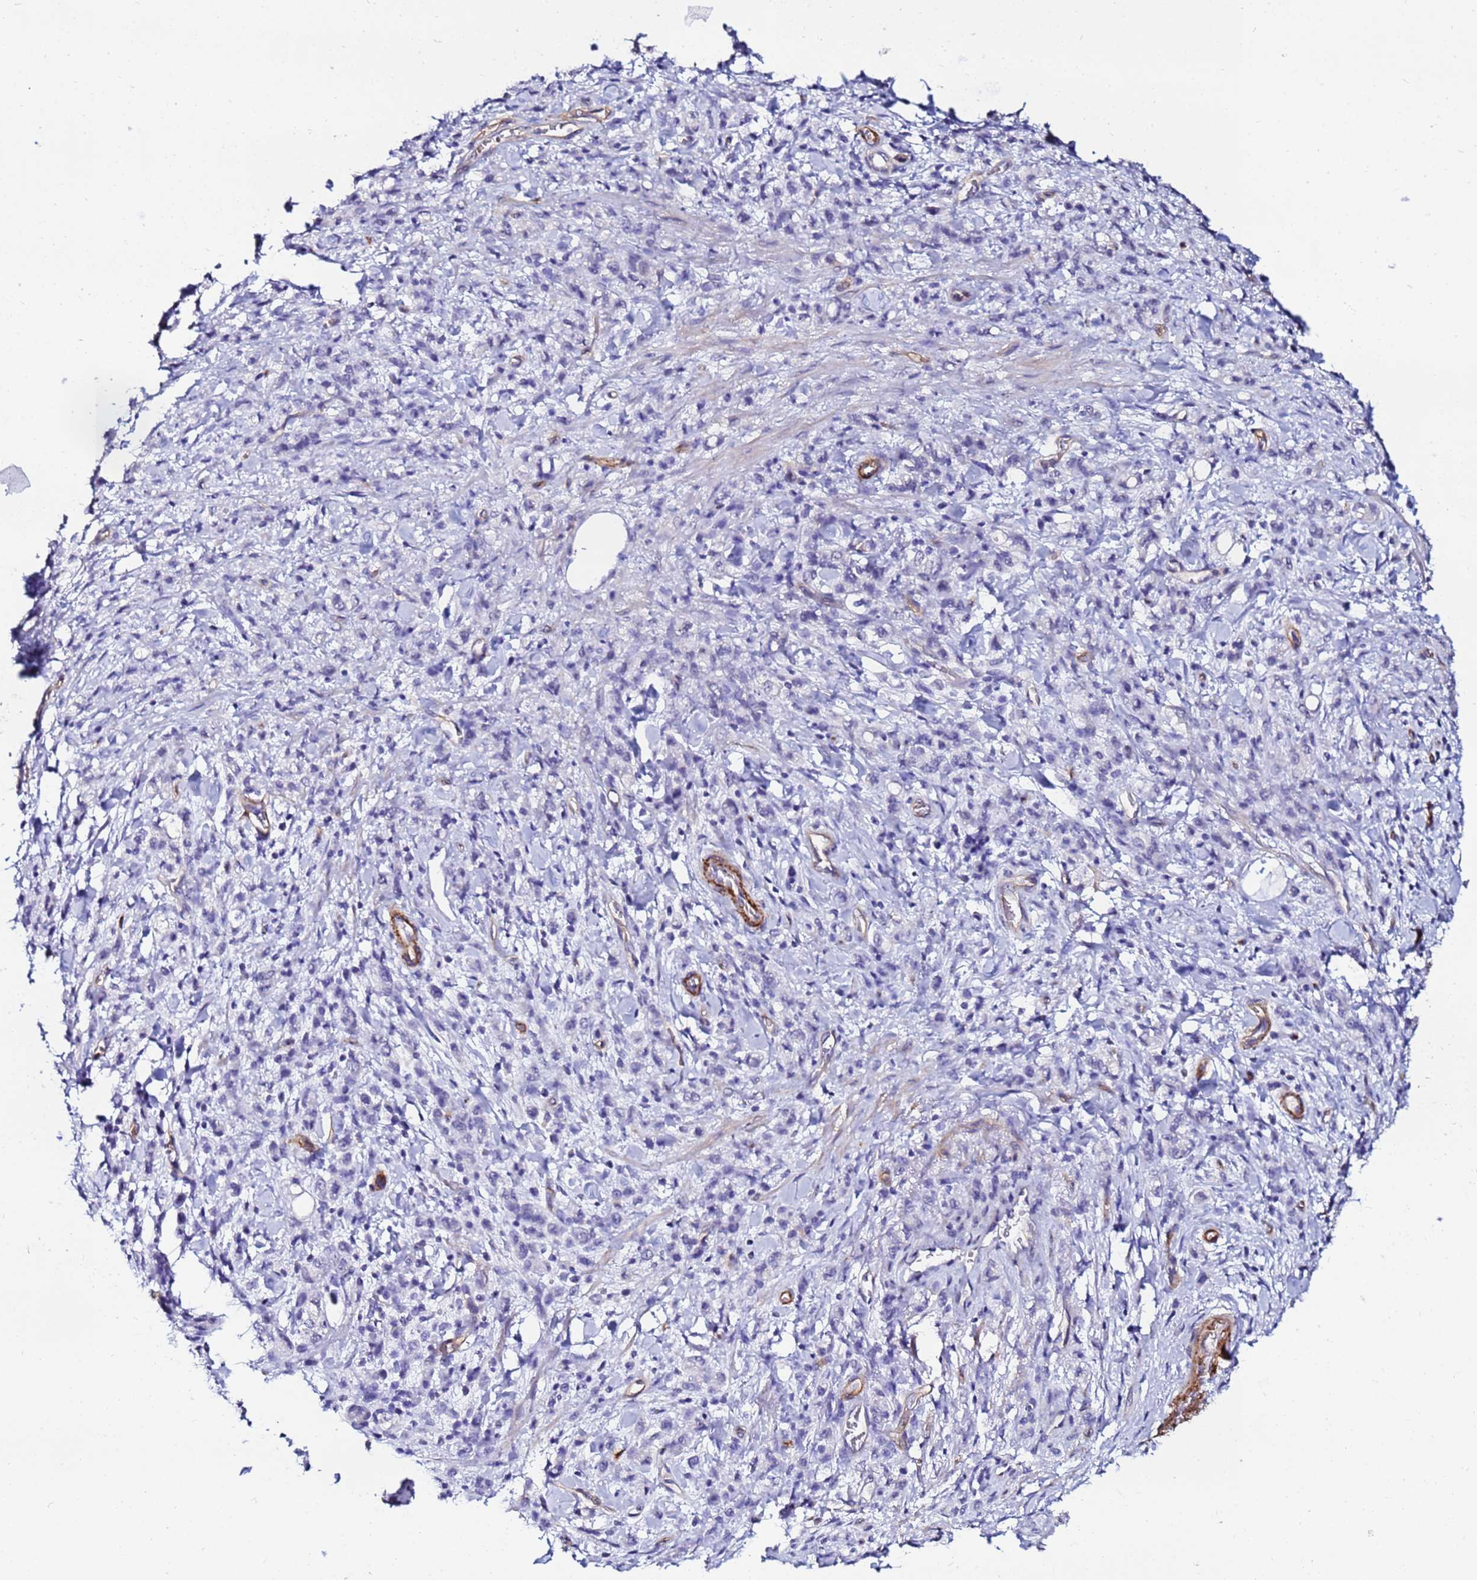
{"staining": {"intensity": "negative", "quantity": "none", "location": "none"}, "tissue": "stomach cancer", "cell_type": "Tumor cells", "image_type": "cancer", "snomed": [{"axis": "morphology", "description": "Adenocarcinoma, NOS"}, {"axis": "topography", "description": "Stomach"}], "caption": "An image of human stomach cancer is negative for staining in tumor cells. (DAB (3,3'-diaminobenzidine) immunohistochemistry with hematoxylin counter stain).", "gene": "DEFB104A", "patient": {"sex": "male", "age": 77}}